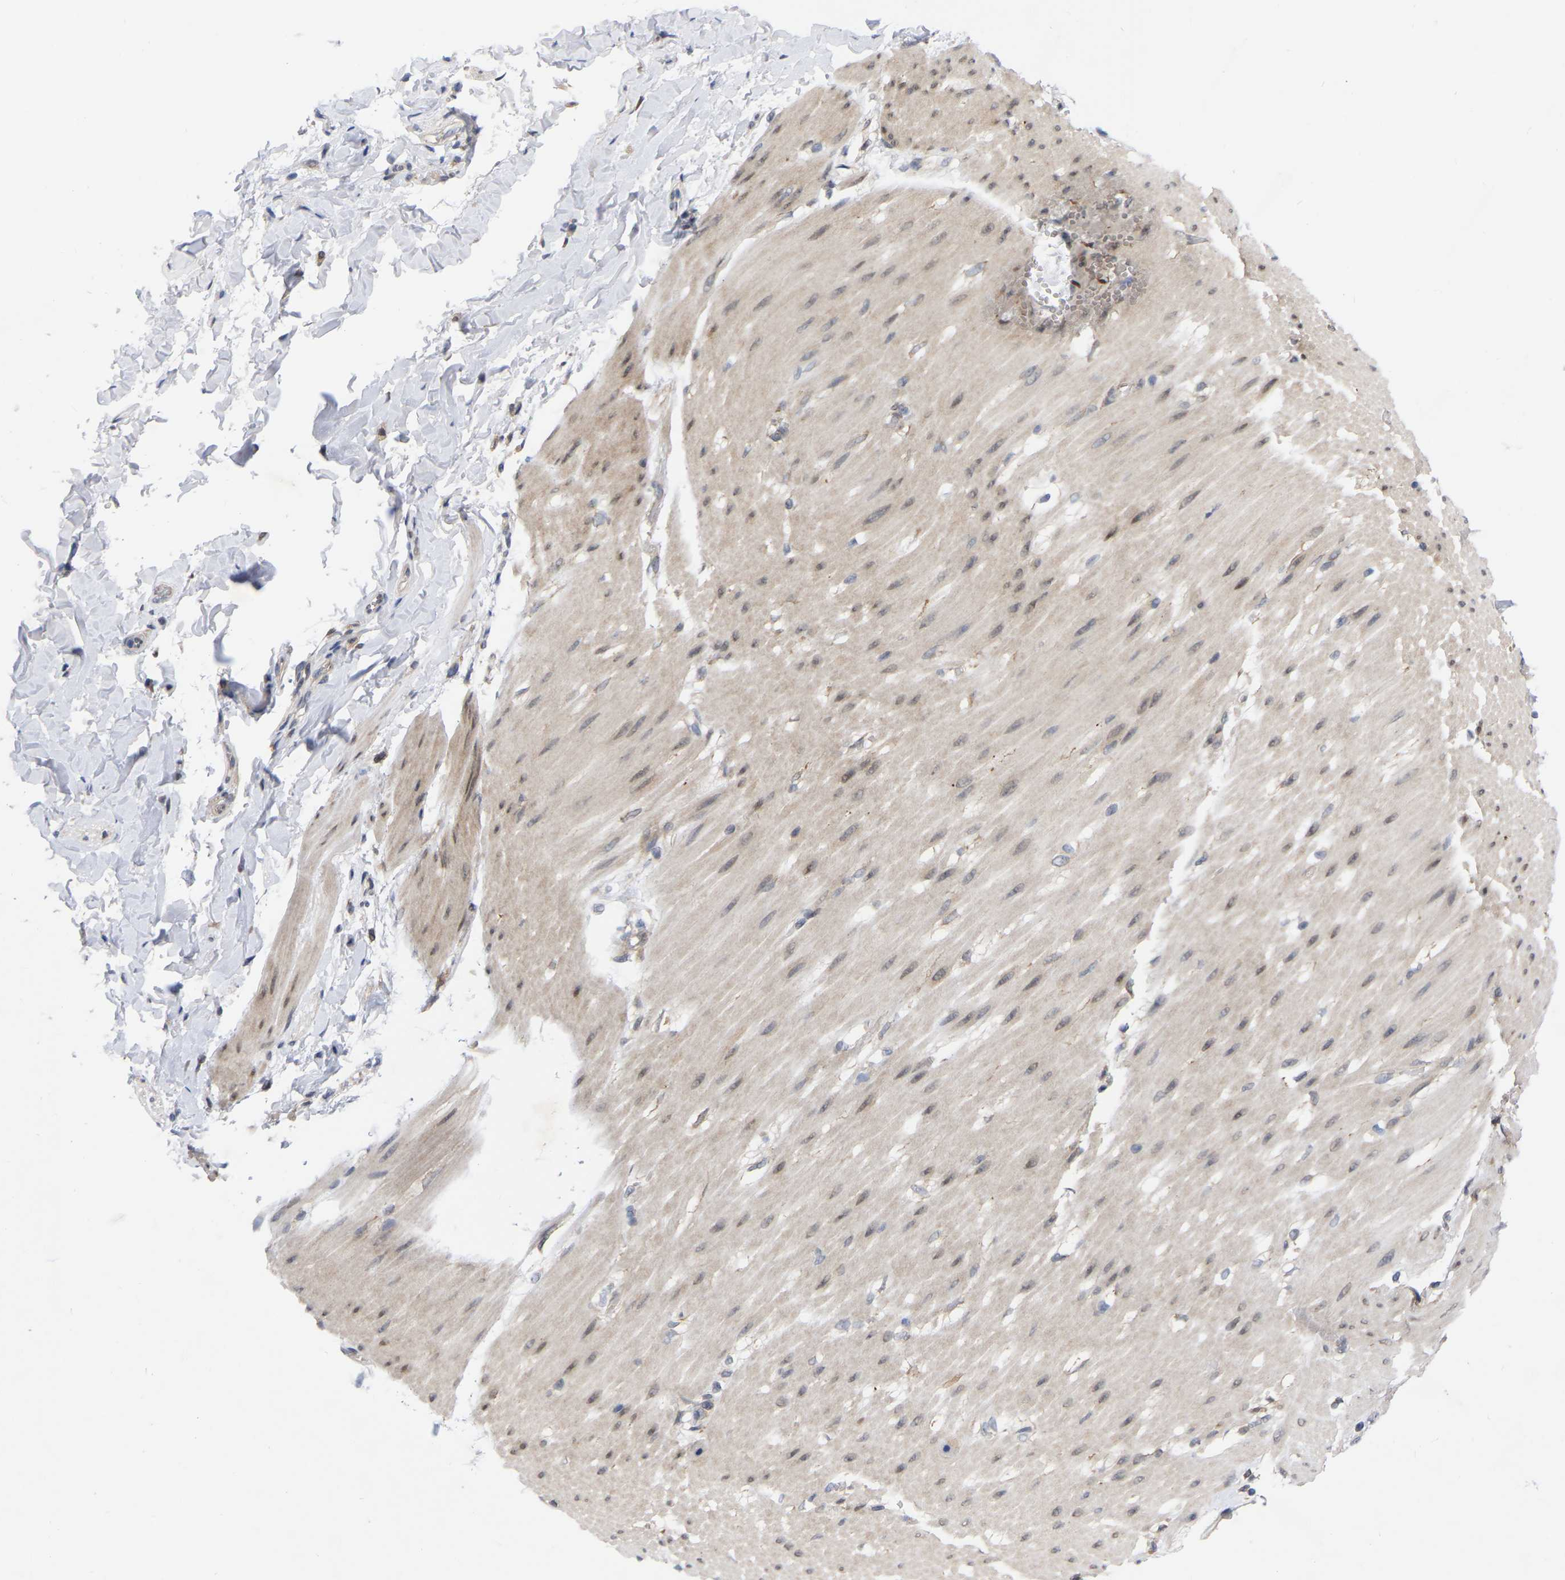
{"staining": {"intensity": "negative", "quantity": "none", "location": "none"}, "tissue": "adipose tissue", "cell_type": "Adipocytes", "image_type": "normal", "snomed": [{"axis": "morphology", "description": "Normal tissue, NOS"}, {"axis": "morphology", "description": "Adenocarcinoma, NOS"}, {"axis": "topography", "description": "Duodenum"}, {"axis": "topography", "description": "Peripheral nerve tissue"}], "caption": "The histopathology image demonstrates no significant positivity in adipocytes of adipose tissue. (Brightfield microscopy of DAB (3,3'-diaminobenzidine) immunohistochemistry at high magnification).", "gene": "UBE4B", "patient": {"sex": "female", "age": 60}}